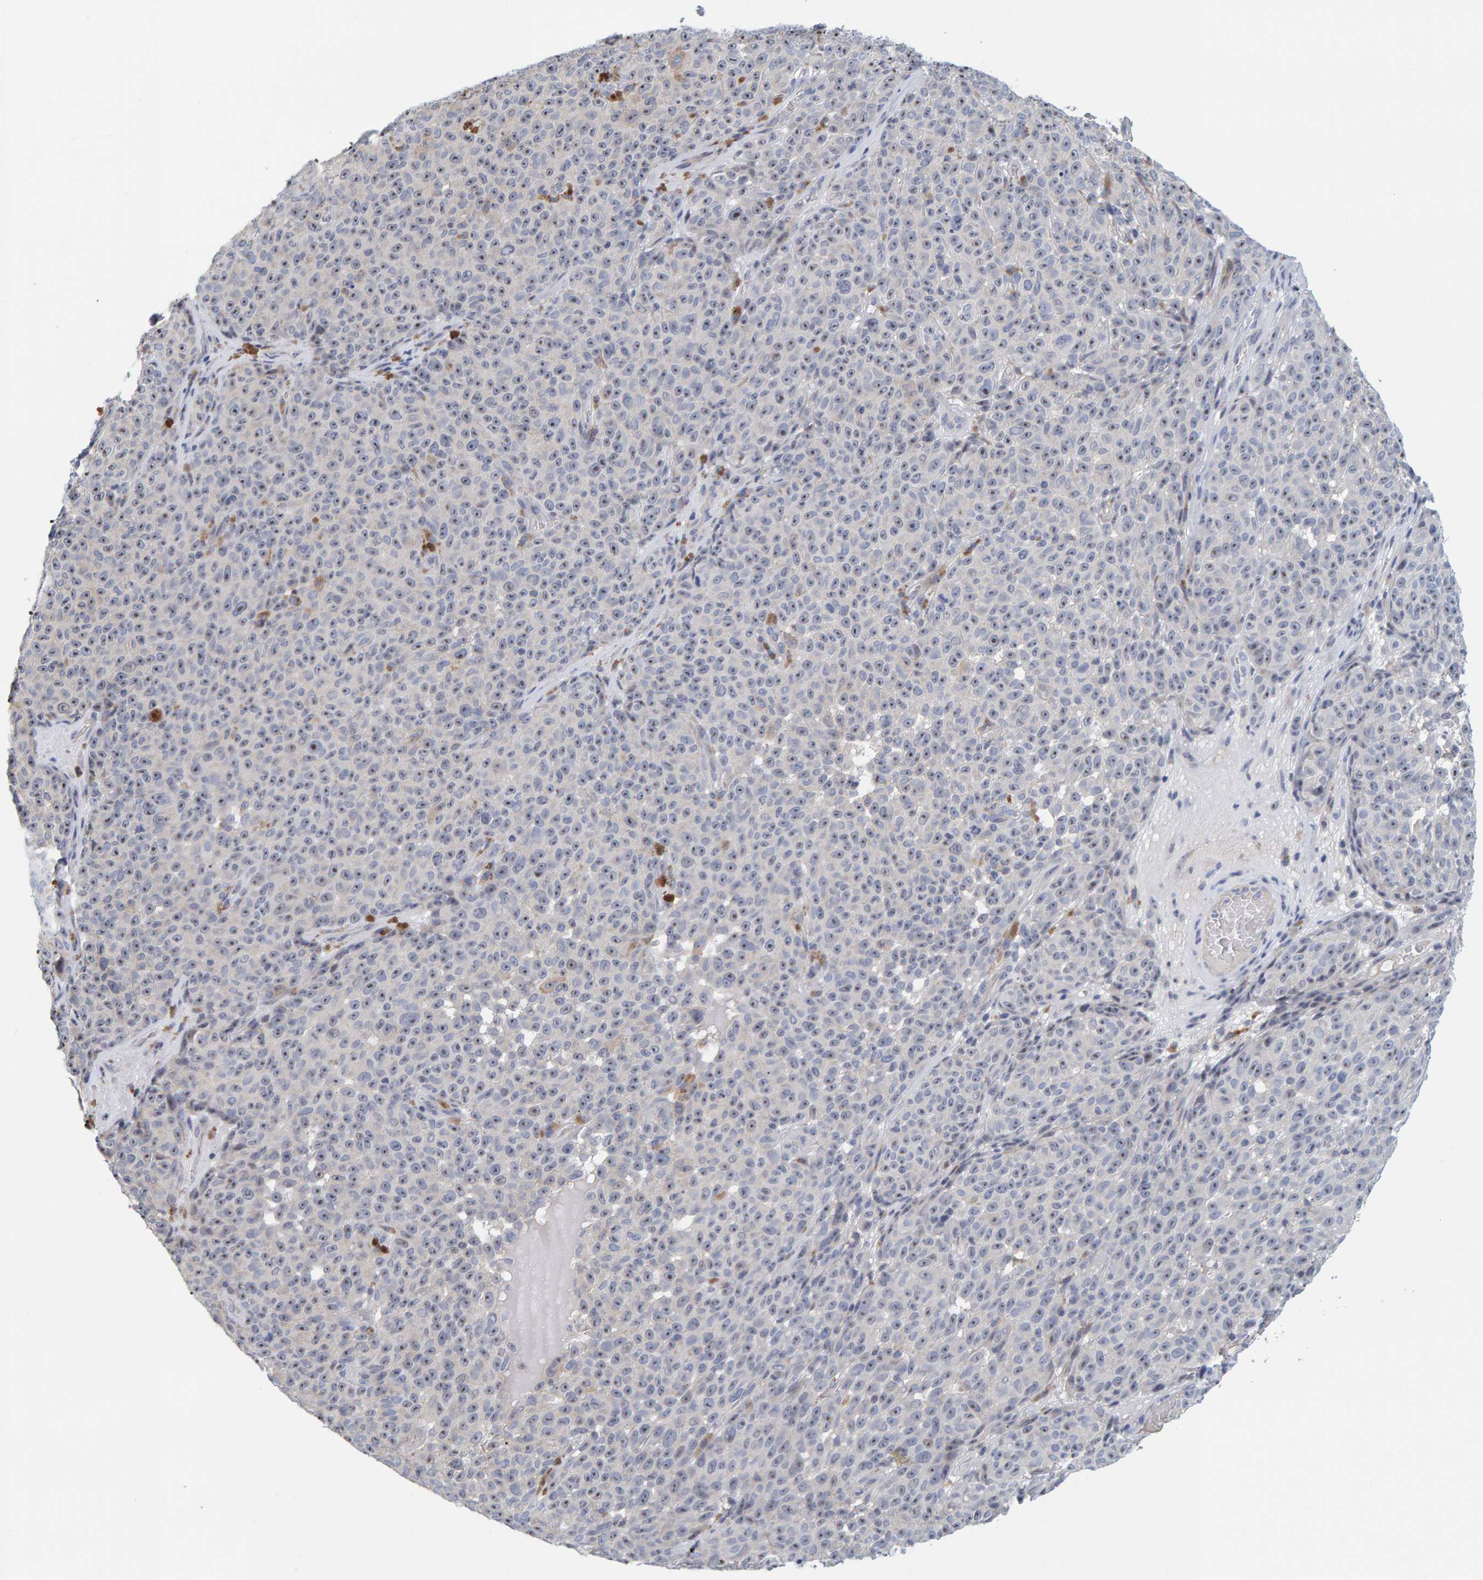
{"staining": {"intensity": "negative", "quantity": "none", "location": "none"}, "tissue": "melanoma", "cell_type": "Tumor cells", "image_type": "cancer", "snomed": [{"axis": "morphology", "description": "Malignant melanoma, NOS"}, {"axis": "topography", "description": "Skin"}], "caption": "Immunohistochemistry (IHC) photomicrograph of melanoma stained for a protein (brown), which shows no staining in tumor cells.", "gene": "ZNF77", "patient": {"sex": "female", "age": 82}}